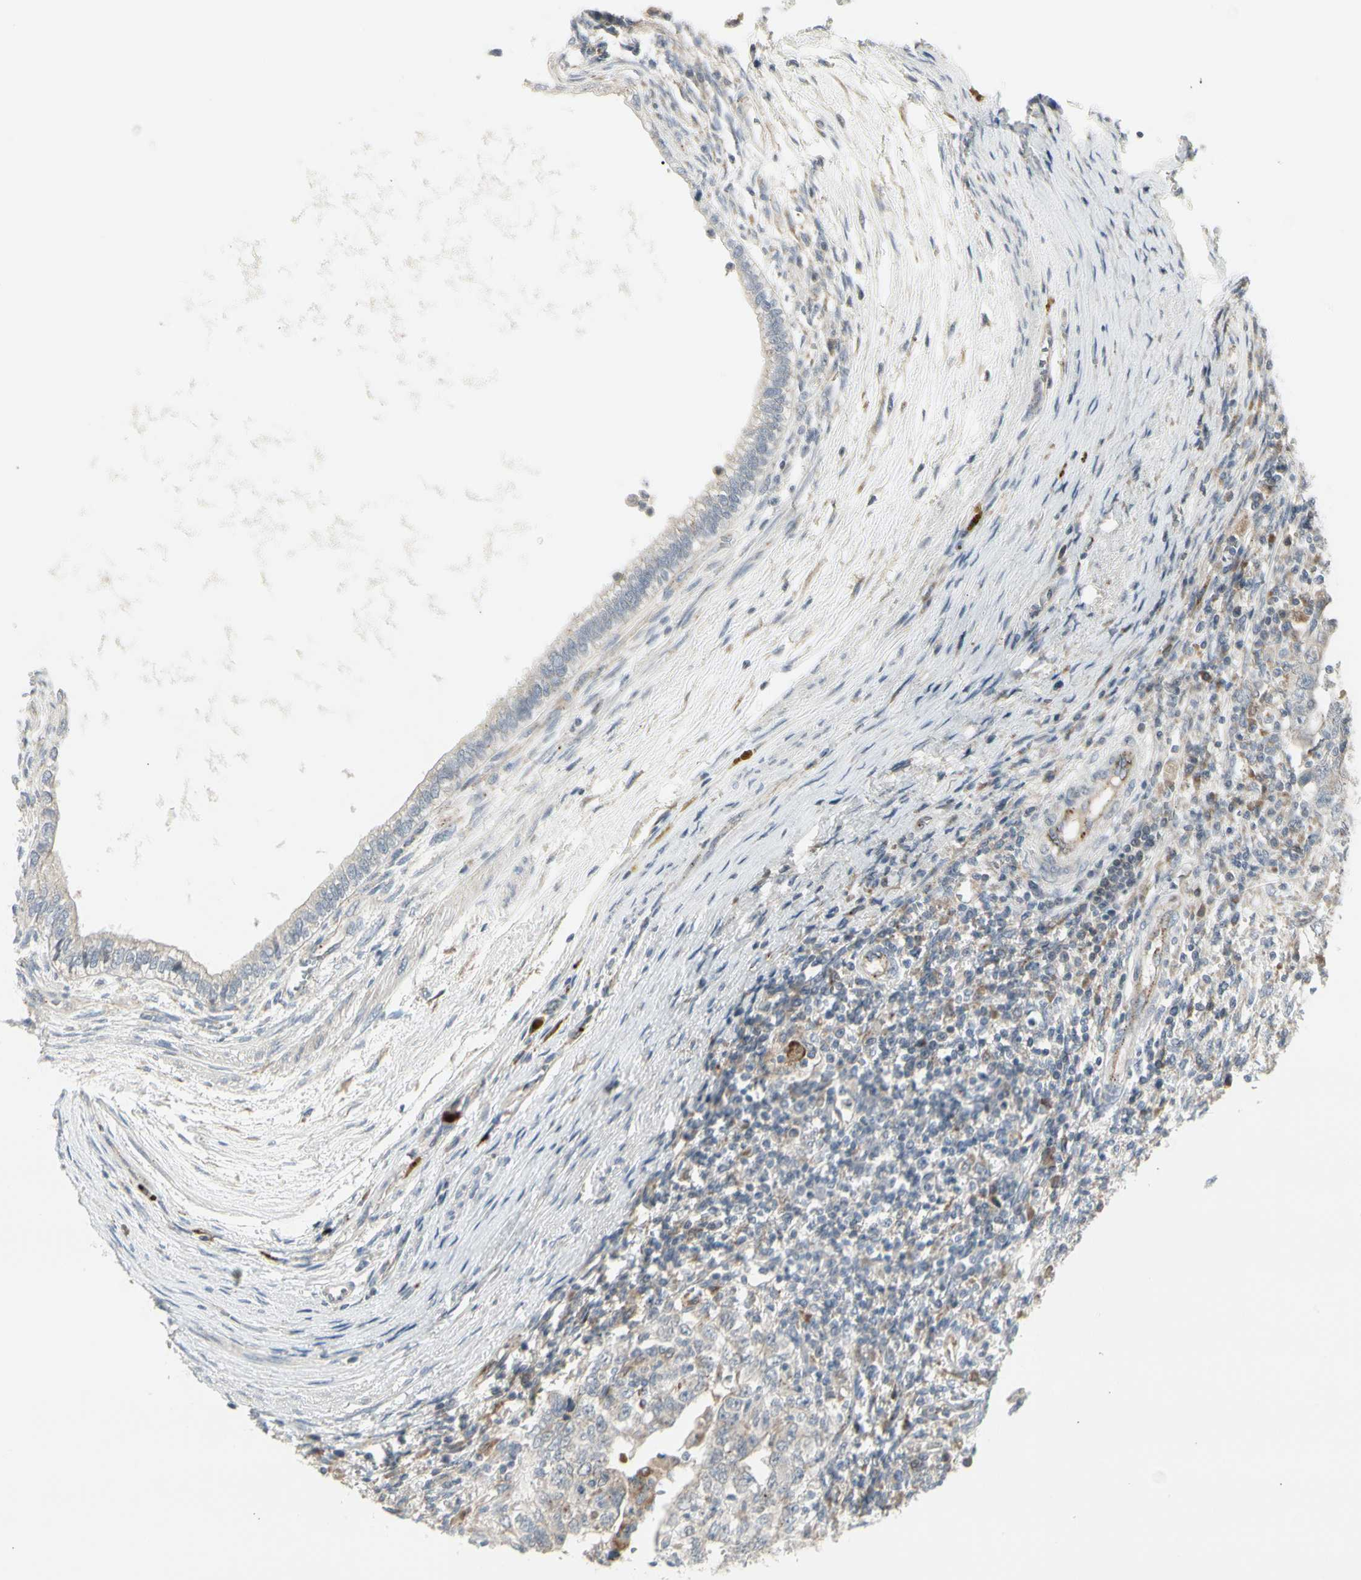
{"staining": {"intensity": "weak", "quantity": "<25%", "location": "cytoplasmic/membranous"}, "tissue": "testis cancer", "cell_type": "Tumor cells", "image_type": "cancer", "snomed": [{"axis": "morphology", "description": "Carcinoma, Embryonal, NOS"}, {"axis": "topography", "description": "Testis"}], "caption": "This image is of embryonal carcinoma (testis) stained with immunohistochemistry to label a protein in brown with the nuclei are counter-stained blue. There is no expression in tumor cells.", "gene": "GRN", "patient": {"sex": "male", "age": 26}}